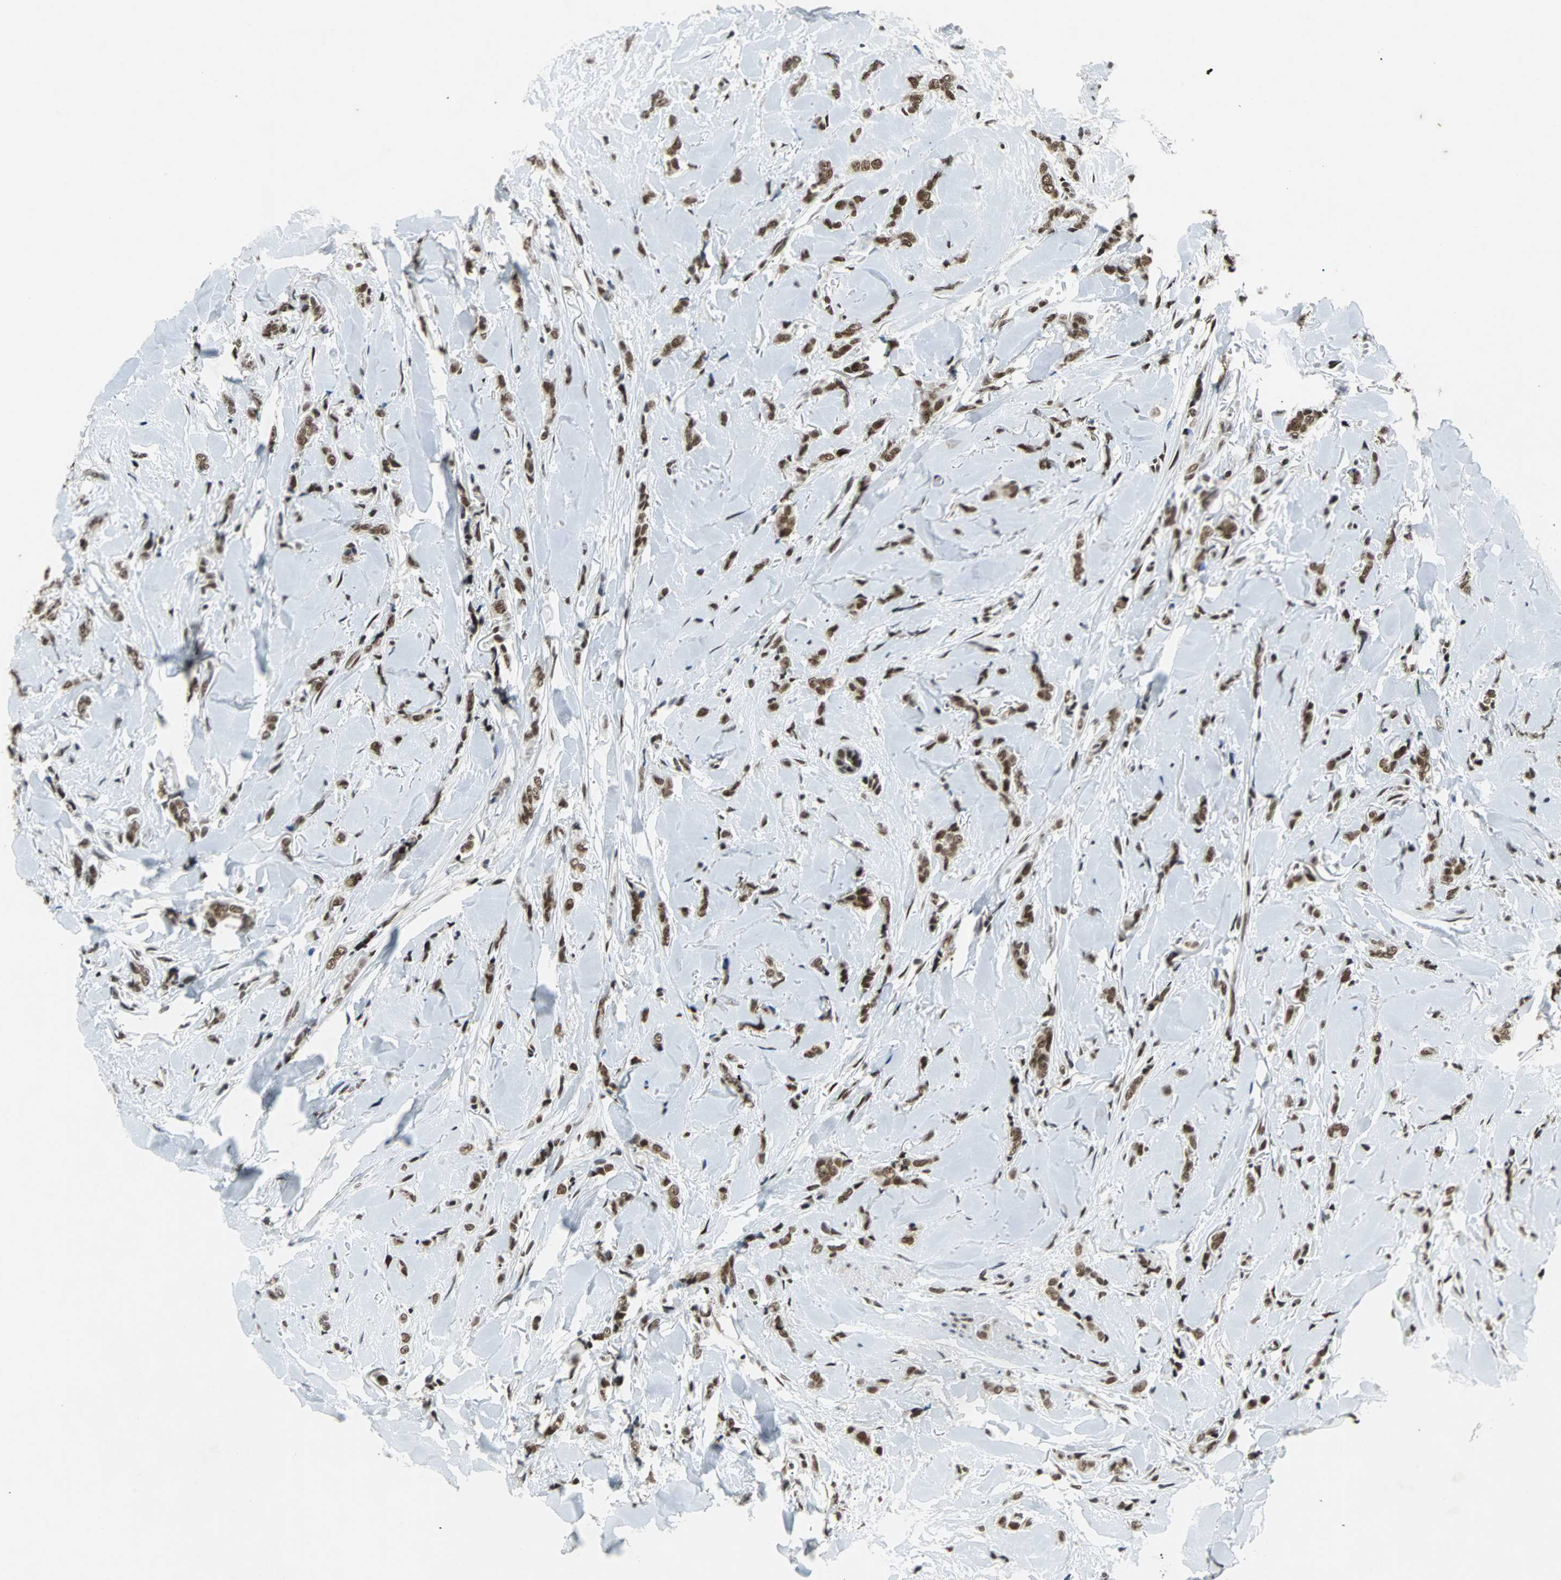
{"staining": {"intensity": "moderate", "quantity": ">75%", "location": "nuclear"}, "tissue": "breast cancer", "cell_type": "Tumor cells", "image_type": "cancer", "snomed": [{"axis": "morphology", "description": "Lobular carcinoma"}, {"axis": "topography", "description": "Skin"}, {"axis": "topography", "description": "Breast"}], "caption": "DAB (3,3'-diaminobenzidine) immunohistochemical staining of human breast cancer exhibits moderate nuclear protein positivity in approximately >75% of tumor cells. (IHC, brightfield microscopy, high magnification).", "gene": "GATAD2A", "patient": {"sex": "female", "age": 46}}